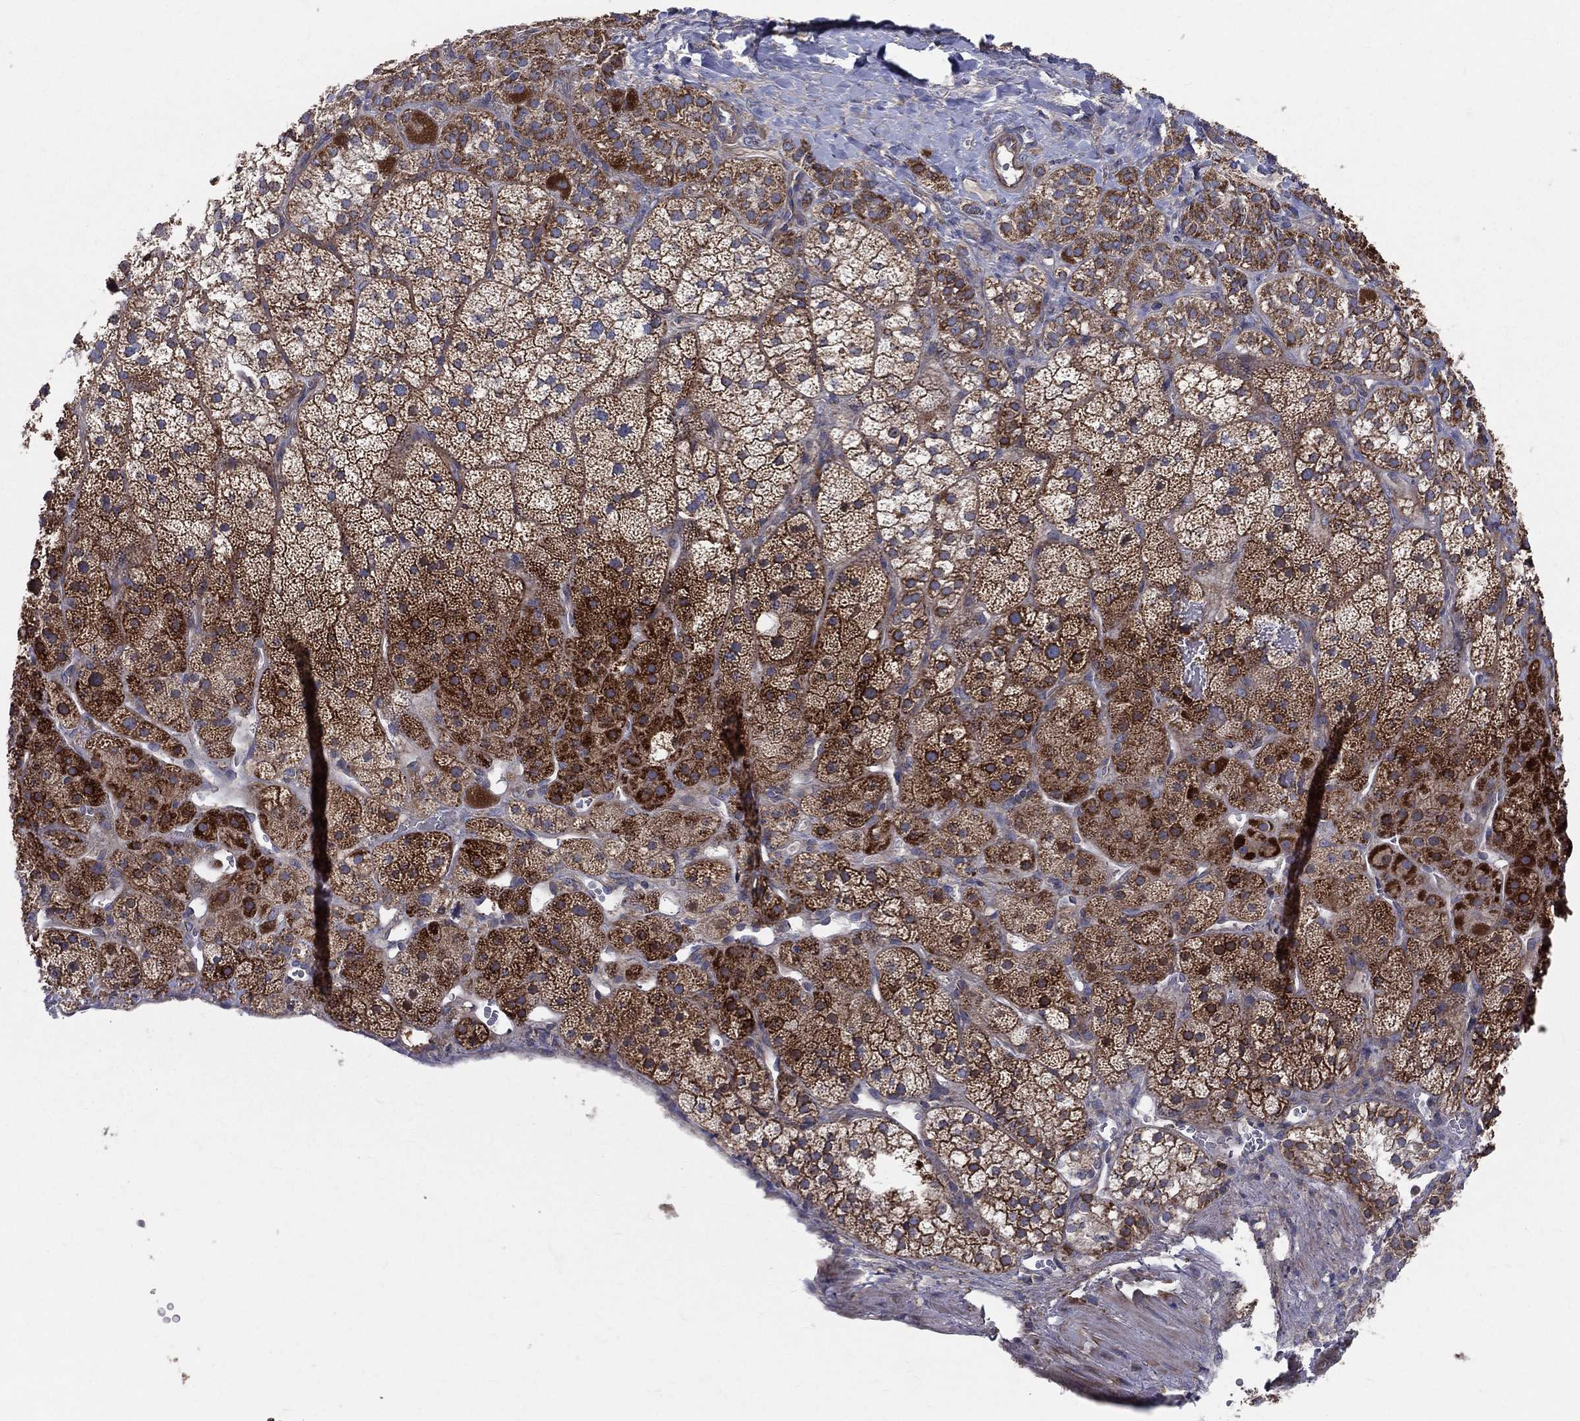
{"staining": {"intensity": "strong", "quantity": "25%-75%", "location": "cytoplasmic/membranous"}, "tissue": "adrenal gland", "cell_type": "Glandular cells", "image_type": "normal", "snomed": [{"axis": "morphology", "description": "Normal tissue, NOS"}, {"axis": "topography", "description": "Adrenal gland"}], "caption": "Immunohistochemistry (IHC) (DAB (3,3'-diaminobenzidine)) staining of normal human adrenal gland demonstrates strong cytoplasmic/membranous protein positivity in about 25%-75% of glandular cells.", "gene": "MIX23", "patient": {"sex": "male", "age": 57}}